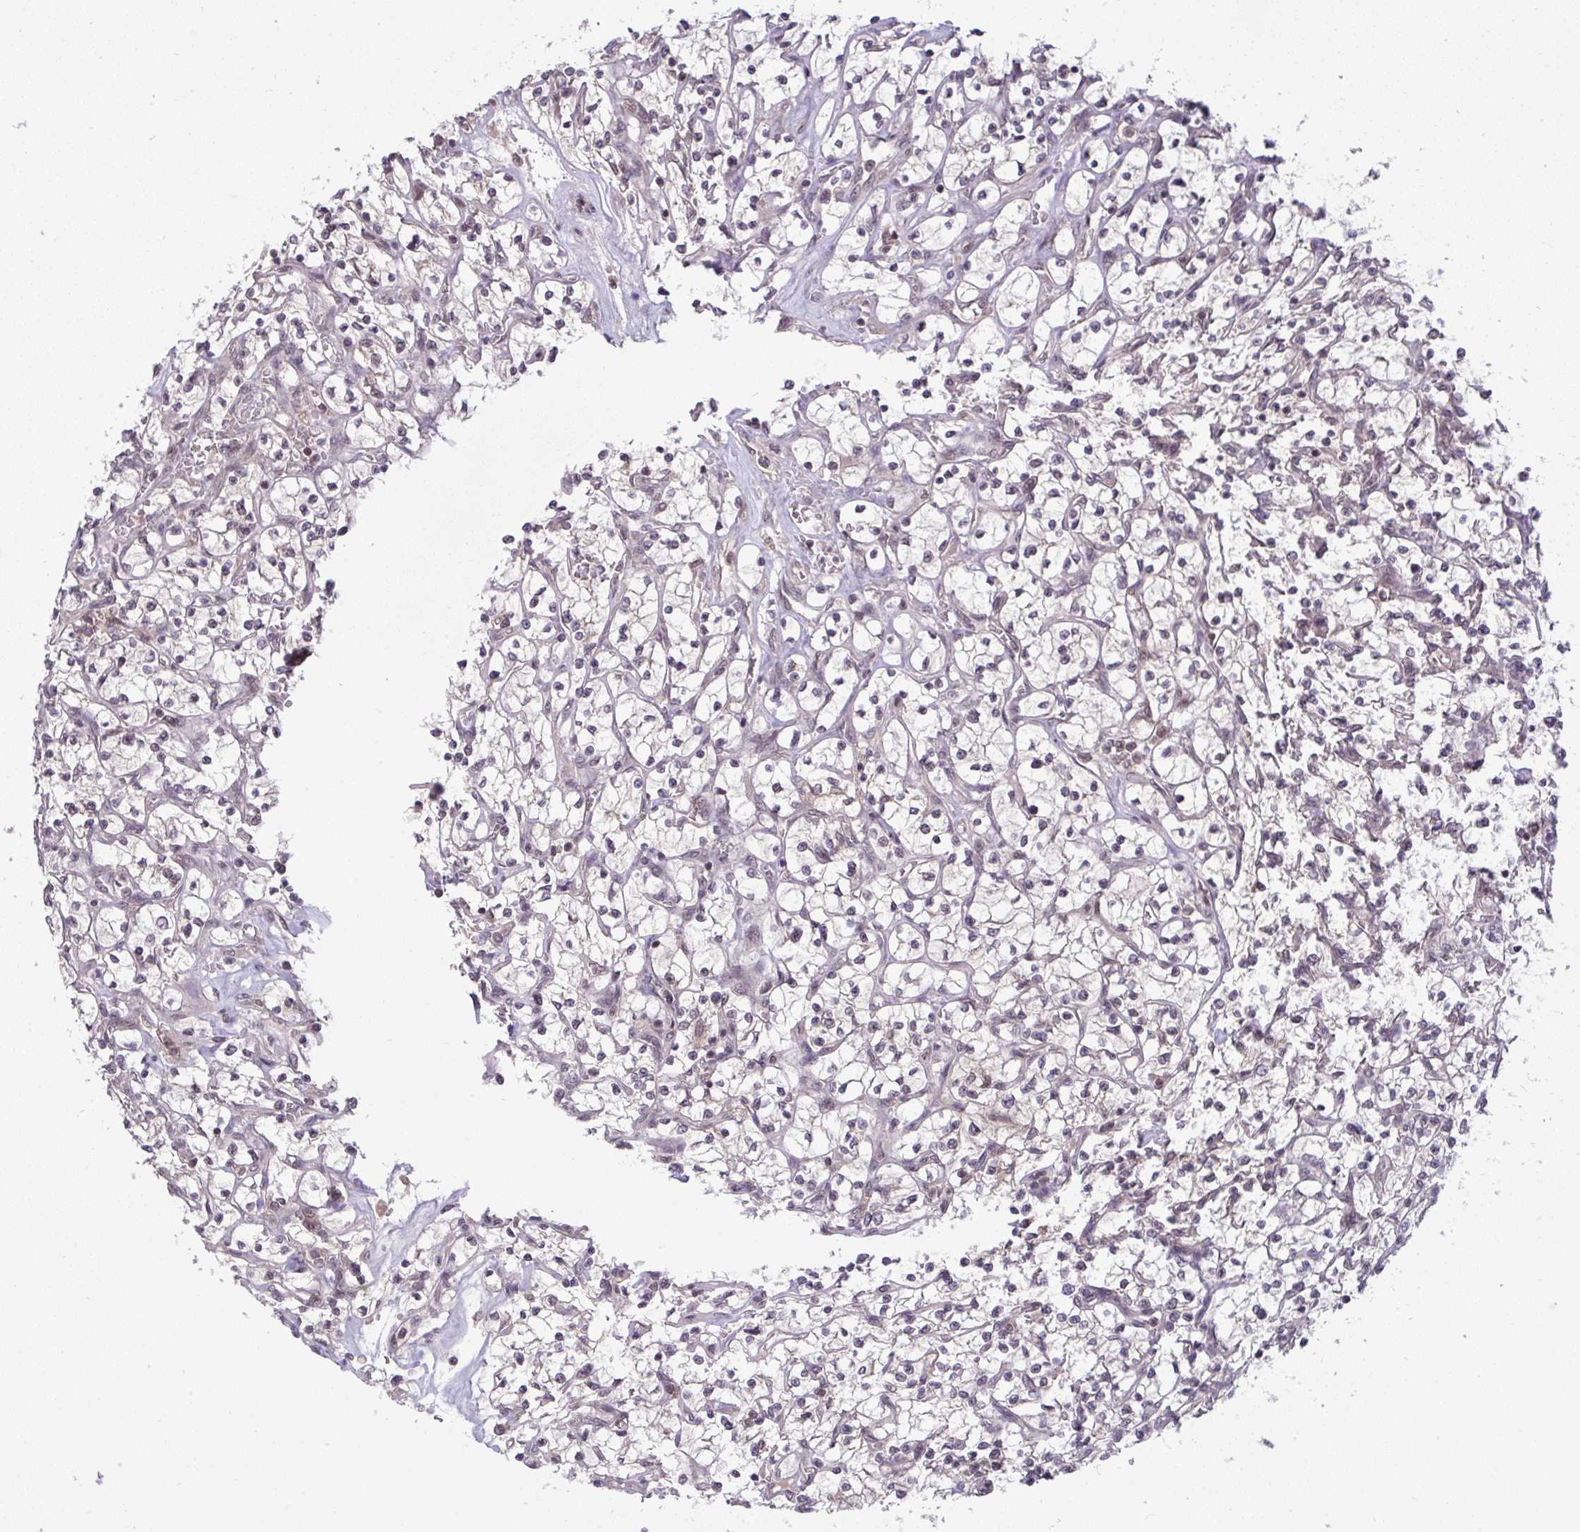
{"staining": {"intensity": "negative", "quantity": "none", "location": "none"}, "tissue": "renal cancer", "cell_type": "Tumor cells", "image_type": "cancer", "snomed": [{"axis": "morphology", "description": "Adenocarcinoma, NOS"}, {"axis": "topography", "description": "Kidney"}], "caption": "There is no significant expression in tumor cells of renal cancer (adenocarcinoma).", "gene": "KLF2", "patient": {"sex": "female", "age": 64}}